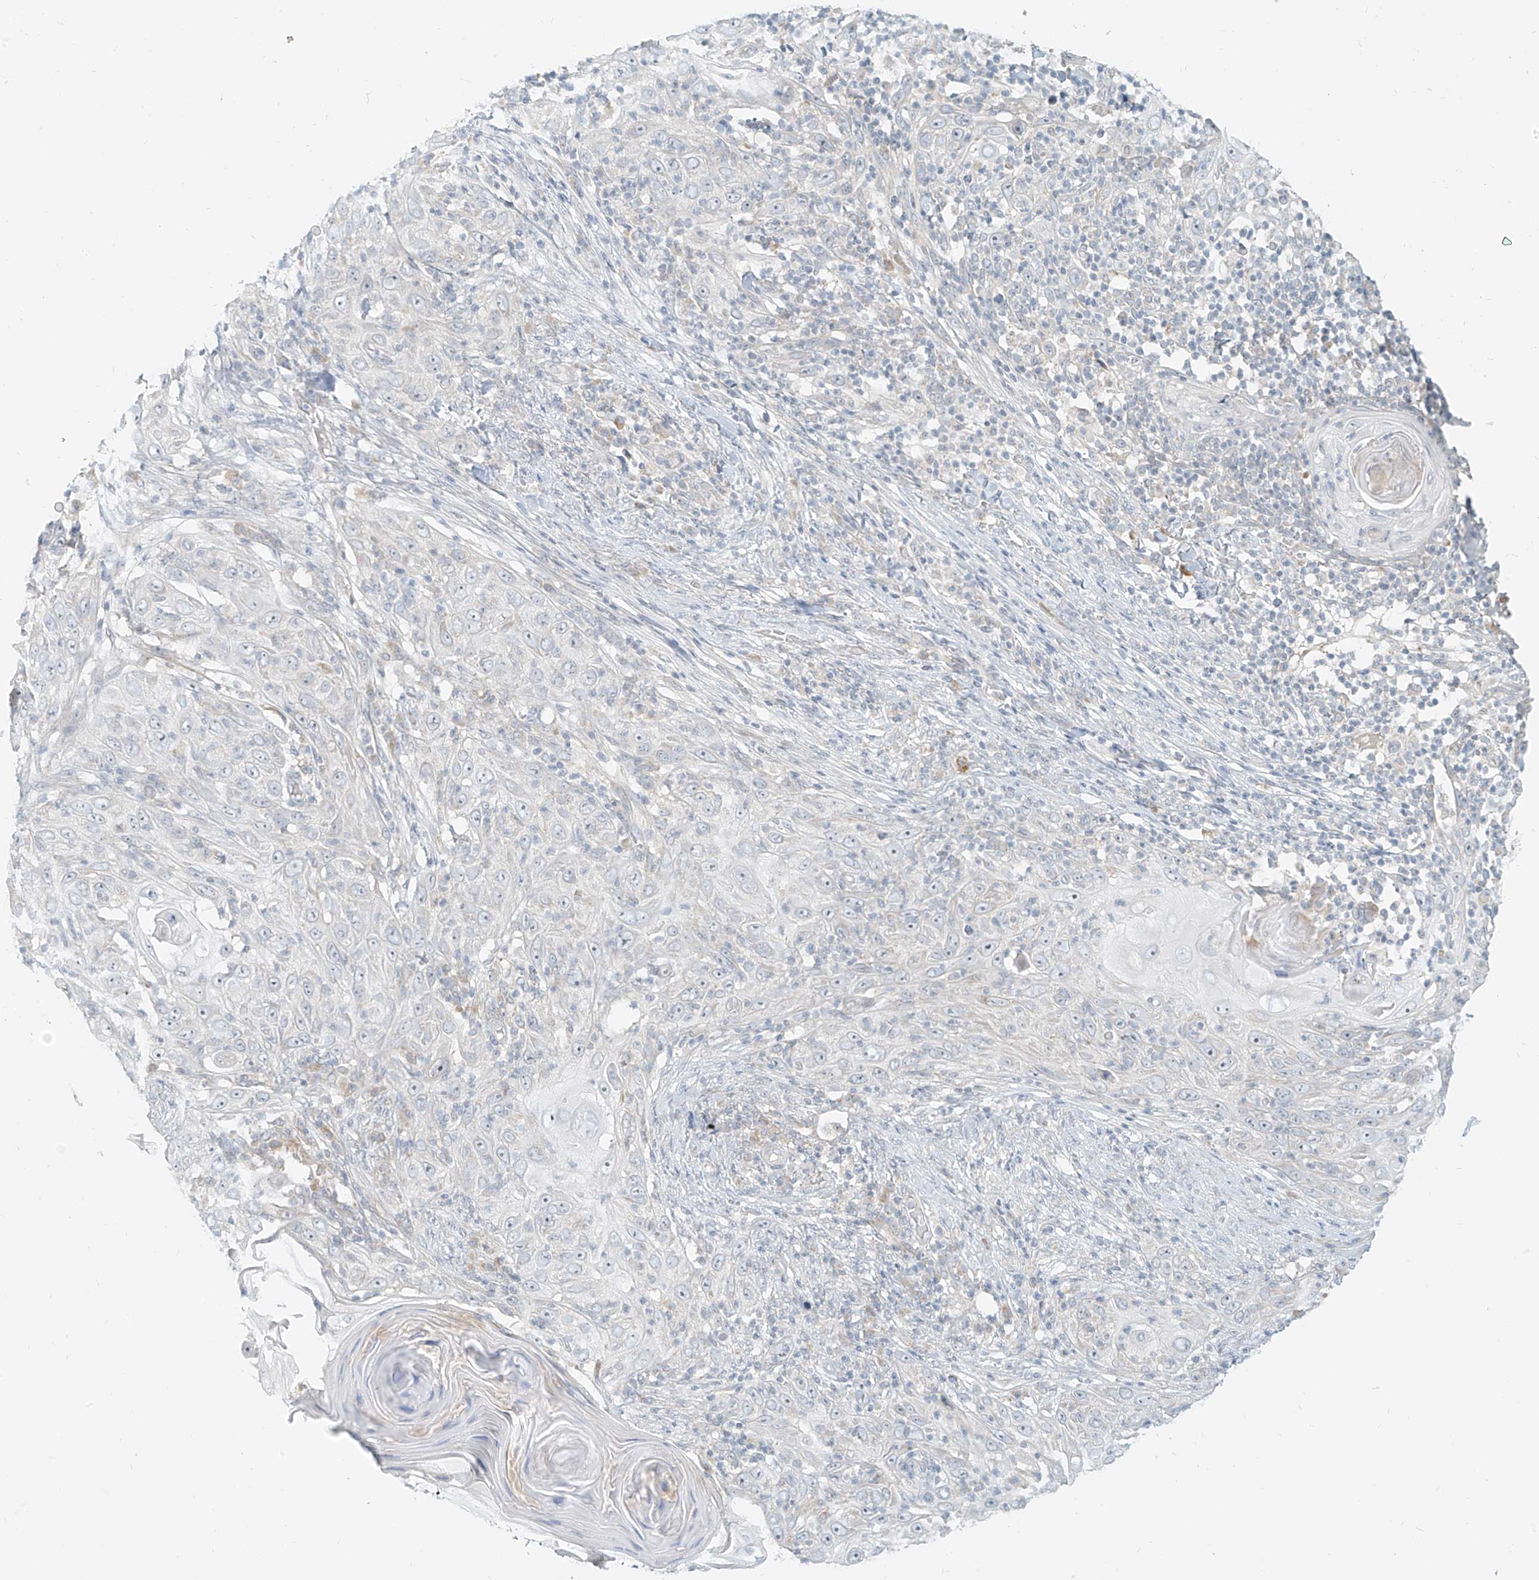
{"staining": {"intensity": "negative", "quantity": "none", "location": "none"}, "tissue": "skin cancer", "cell_type": "Tumor cells", "image_type": "cancer", "snomed": [{"axis": "morphology", "description": "Squamous cell carcinoma, NOS"}, {"axis": "topography", "description": "Skin"}], "caption": "Tumor cells are negative for protein expression in human skin squamous cell carcinoma.", "gene": "C2orf42", "patient": {"sex": "female", "age": 88}}